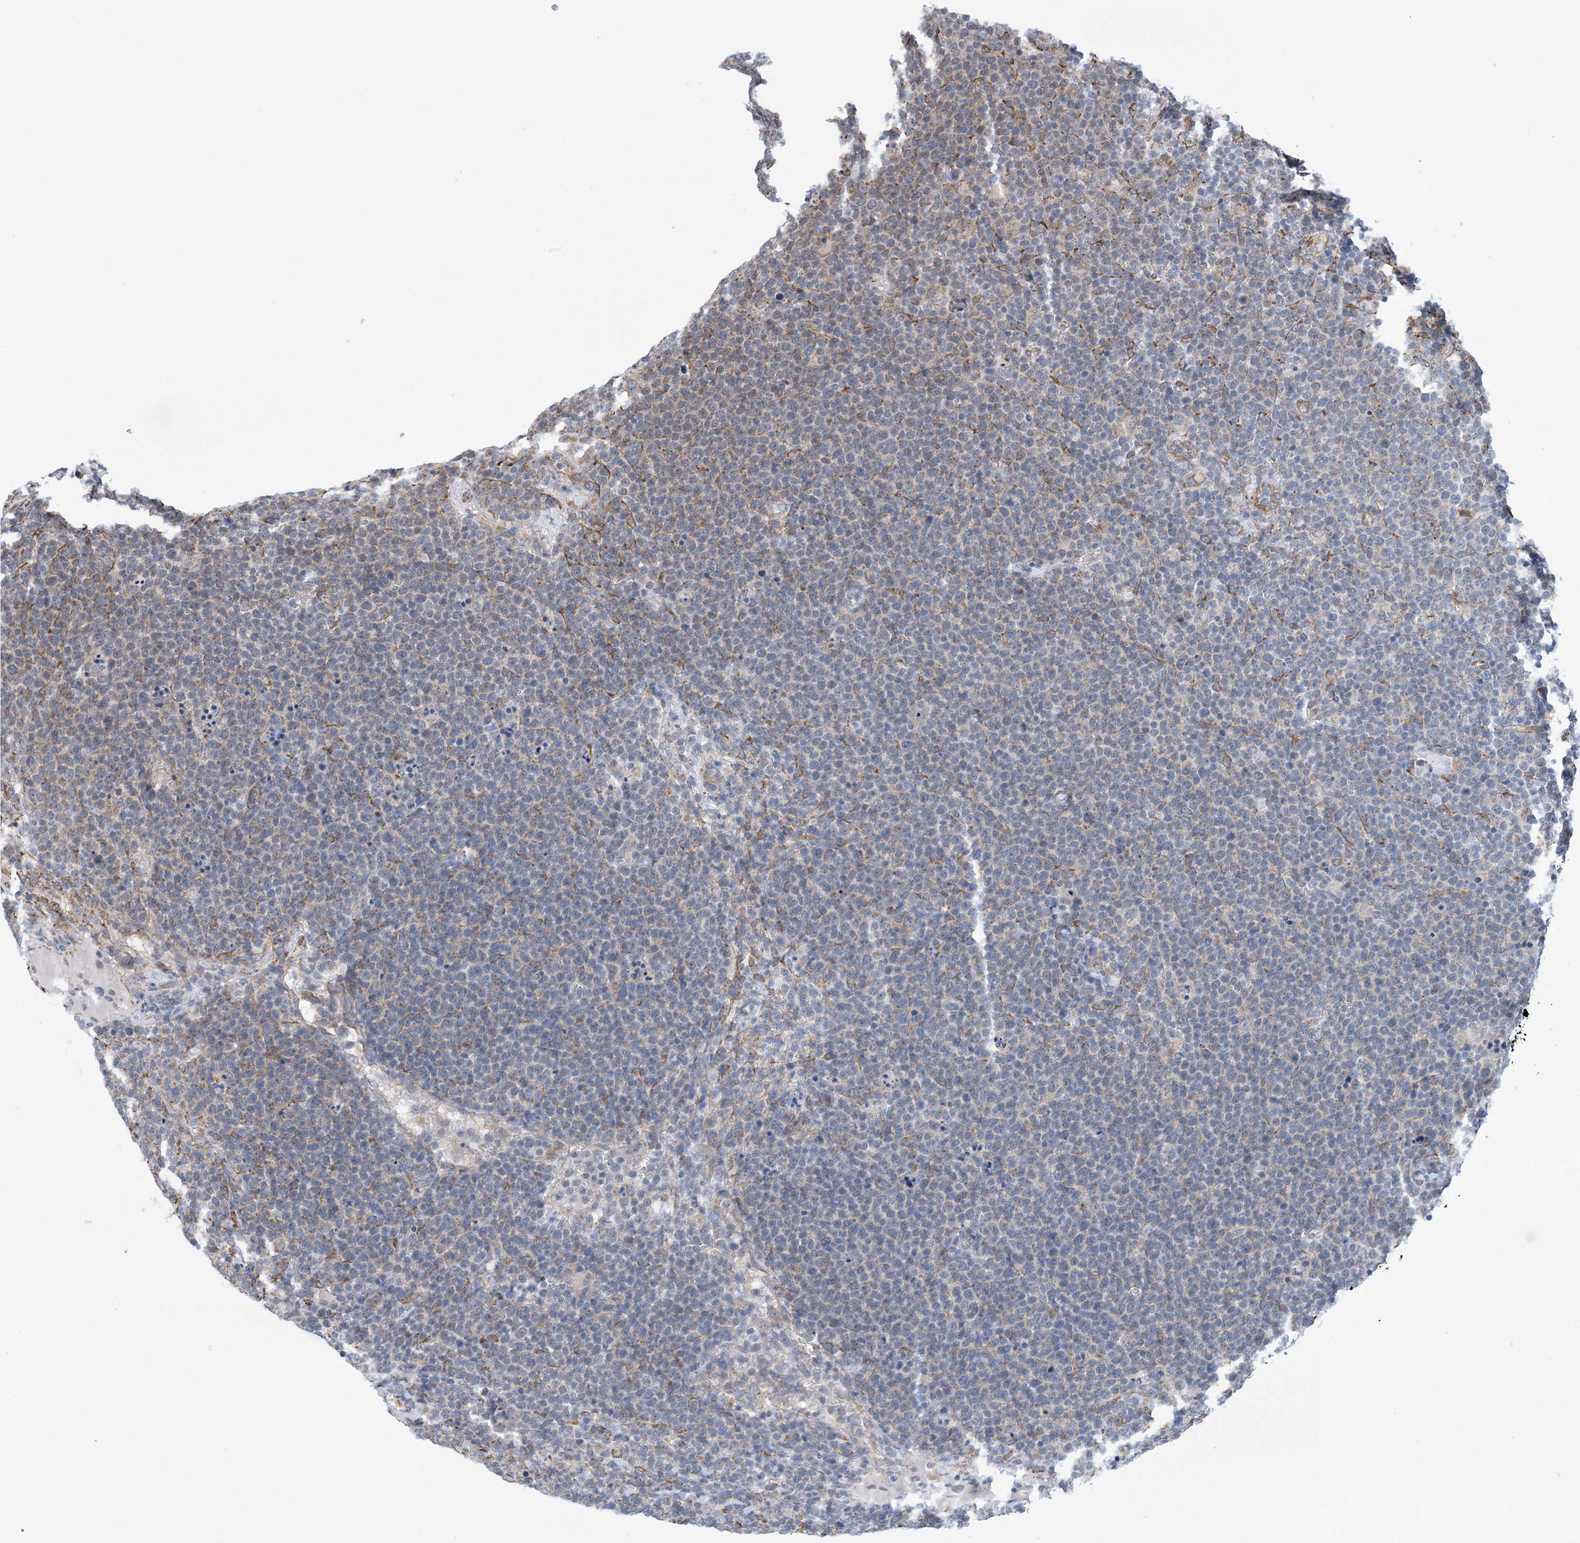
{"staining": {"intensity": "weak", "quantity": "<25%", "location": "cytoplasmic/membranous"}, "tissue": "lymphoma", "cell_type": "Tumor cells", "image_type": "cancer", "snomed": [{"axis": "morphology", "description": "Malignant lymphoma, non-Hodgkin's type, High grade"}, {"axis": "topography", "description": "Lymph node"}], "caption": "High power microscopy image of an immunohistochemistry (IHC) image of high-grade malignant lymphoma, non-Hodgkin's type, revealing no significant positivity in tumor cells. (DAB (3,3'-diaminobenzidine) IHC visualized using brightfield microscopy, high magnification).", "gene": "CCDC14", "patient": {"sex": "male", "age": 61}}